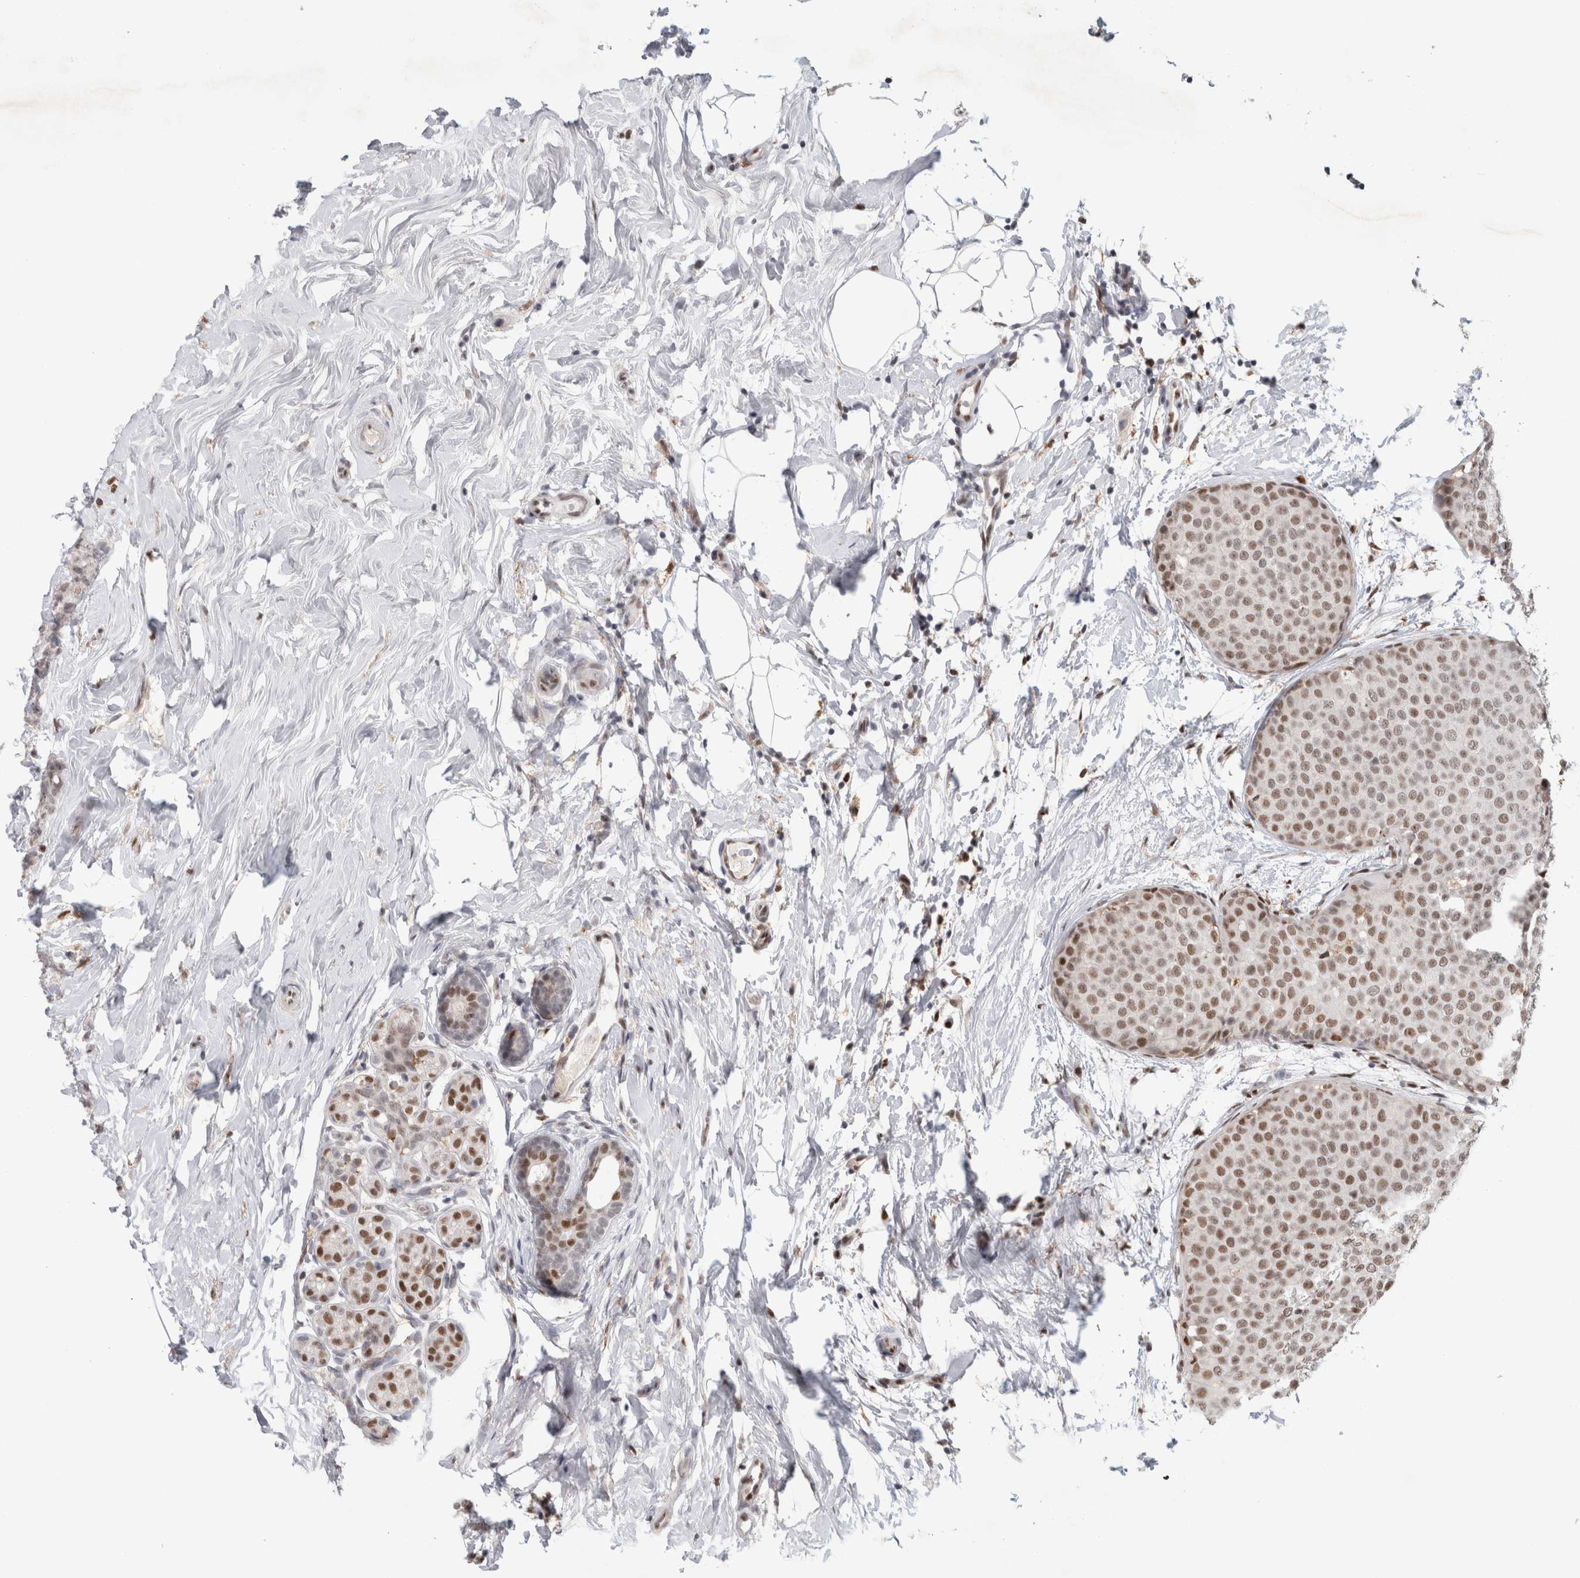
{"staining": {"intensity": "moderate", "quantity": "25%-75%", "location": "nuclear"}, "tissue": "breast cancer", "cell_type": "Tumor cells", "image_type": "cancer", "snomed": [{"axis": "morphology", "description": "Lobular carcinoma, in situ"}, {"axis": "morphology", "description": "Lobular carcinoma"}, {"axis": "topography", "description": "Breast"}], "caption": "Breast lobular carcinoma stained with a protein marker displays moderate staining in tumor cells.", "gene": "SRARP", "patient": {"sex": "female", "age": 41}}